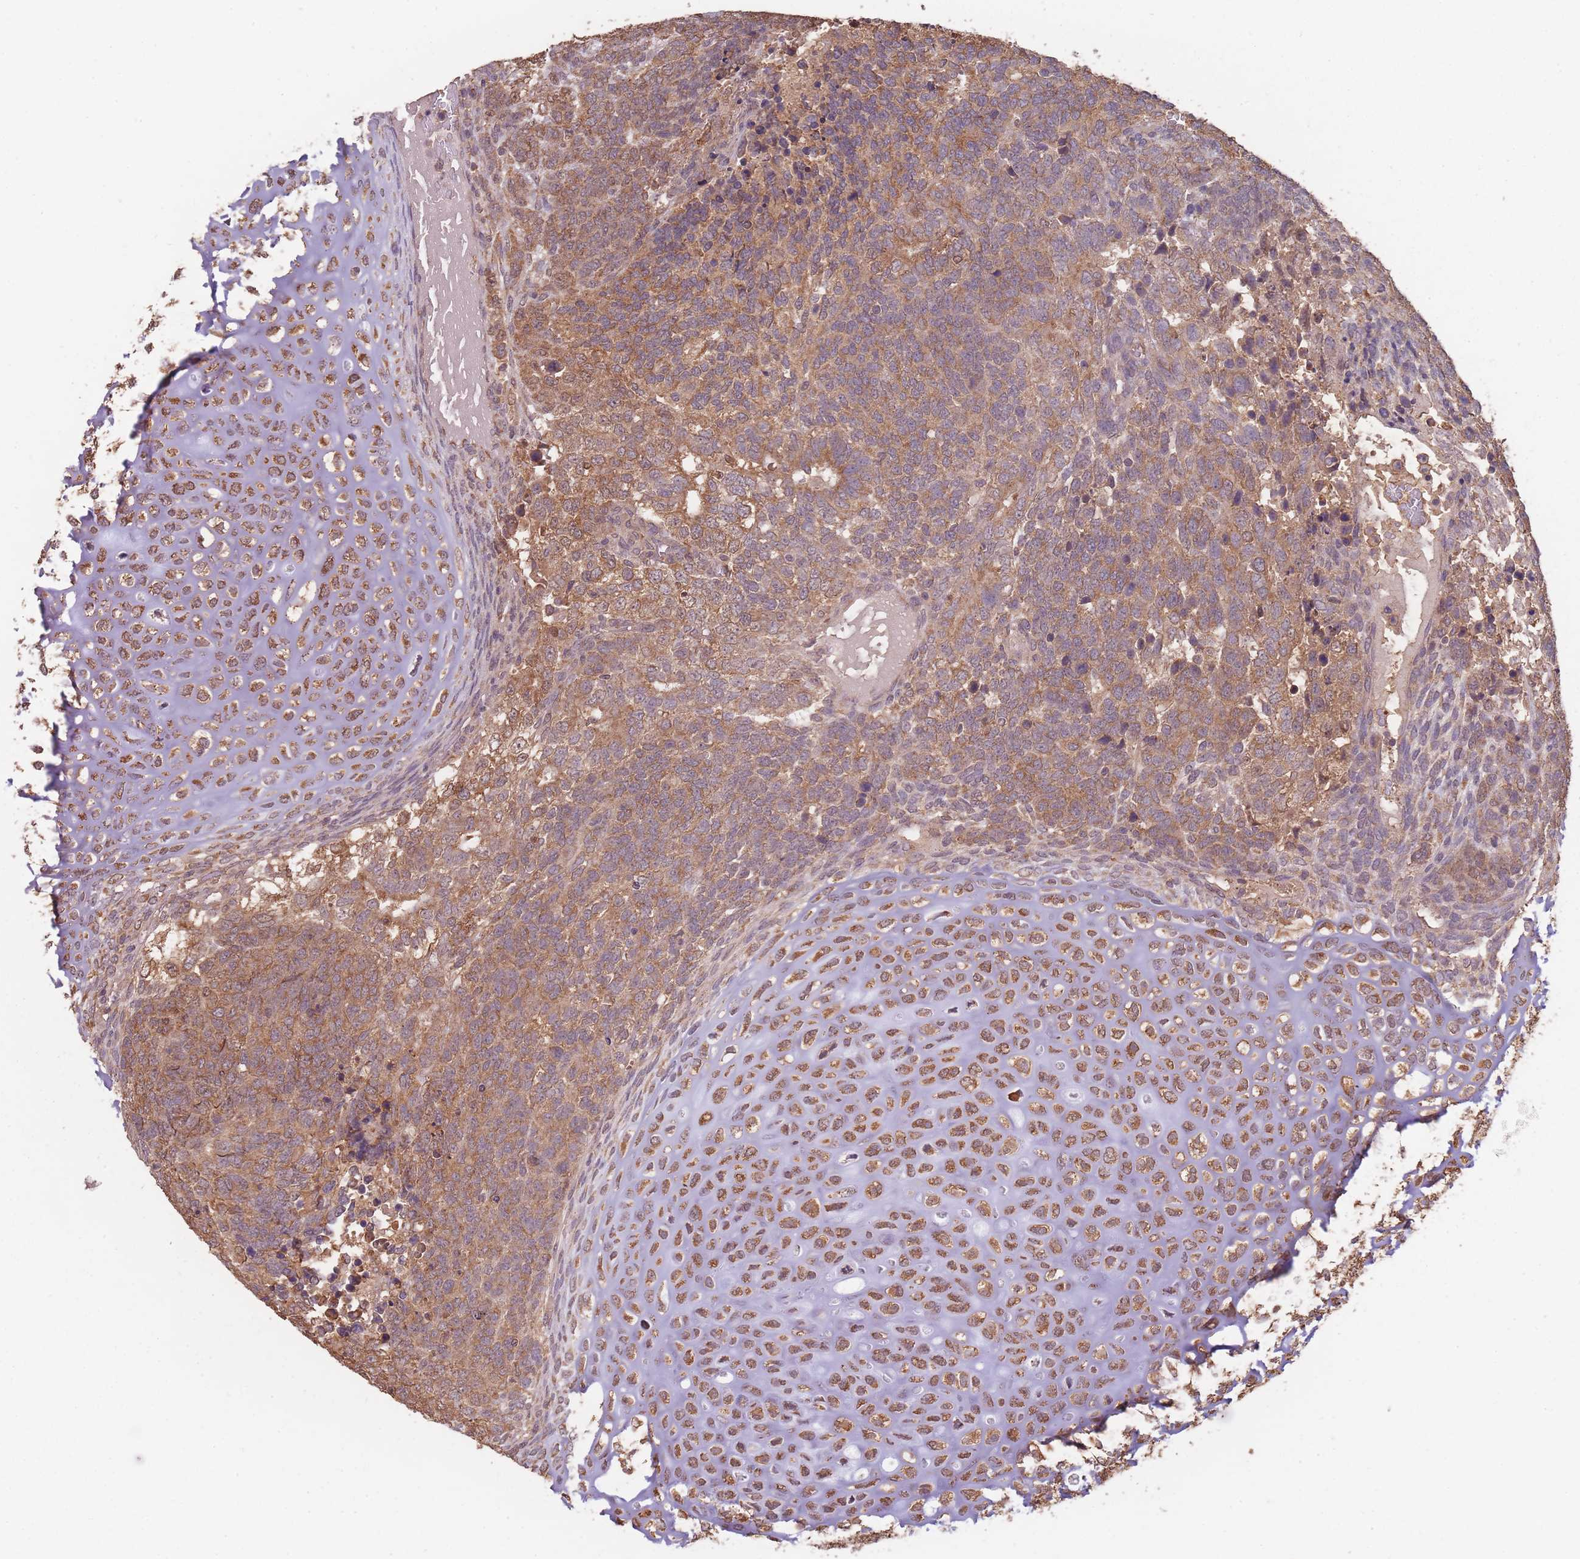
{"staining": {"intensity": "moderate", "quantity": ">75%", "location": "cytoplasmic/membranous"}, "tissue": "testis cancer", "cell_type": "Tumor cells", "image_type": "cancer", "snomed": [{"axis": "morphology", "description": "Carcinoma, Embryonal, NOS"}, {"axis": "topography", "description": "Testis"}], "caption": "Immunohistochemical staining of human testis embryonal carcinoma shows medium levels of moderate cytoplasmic/membranous staining in about >75% of tumor cells. The staining was performed using DAB to visualize the protein expression in brown, while the nuclei were stained in blue with hematoxylin (Magnification: 20x).", "gene": "SANBR", "patient": {"sex": "male", "age": 23}}